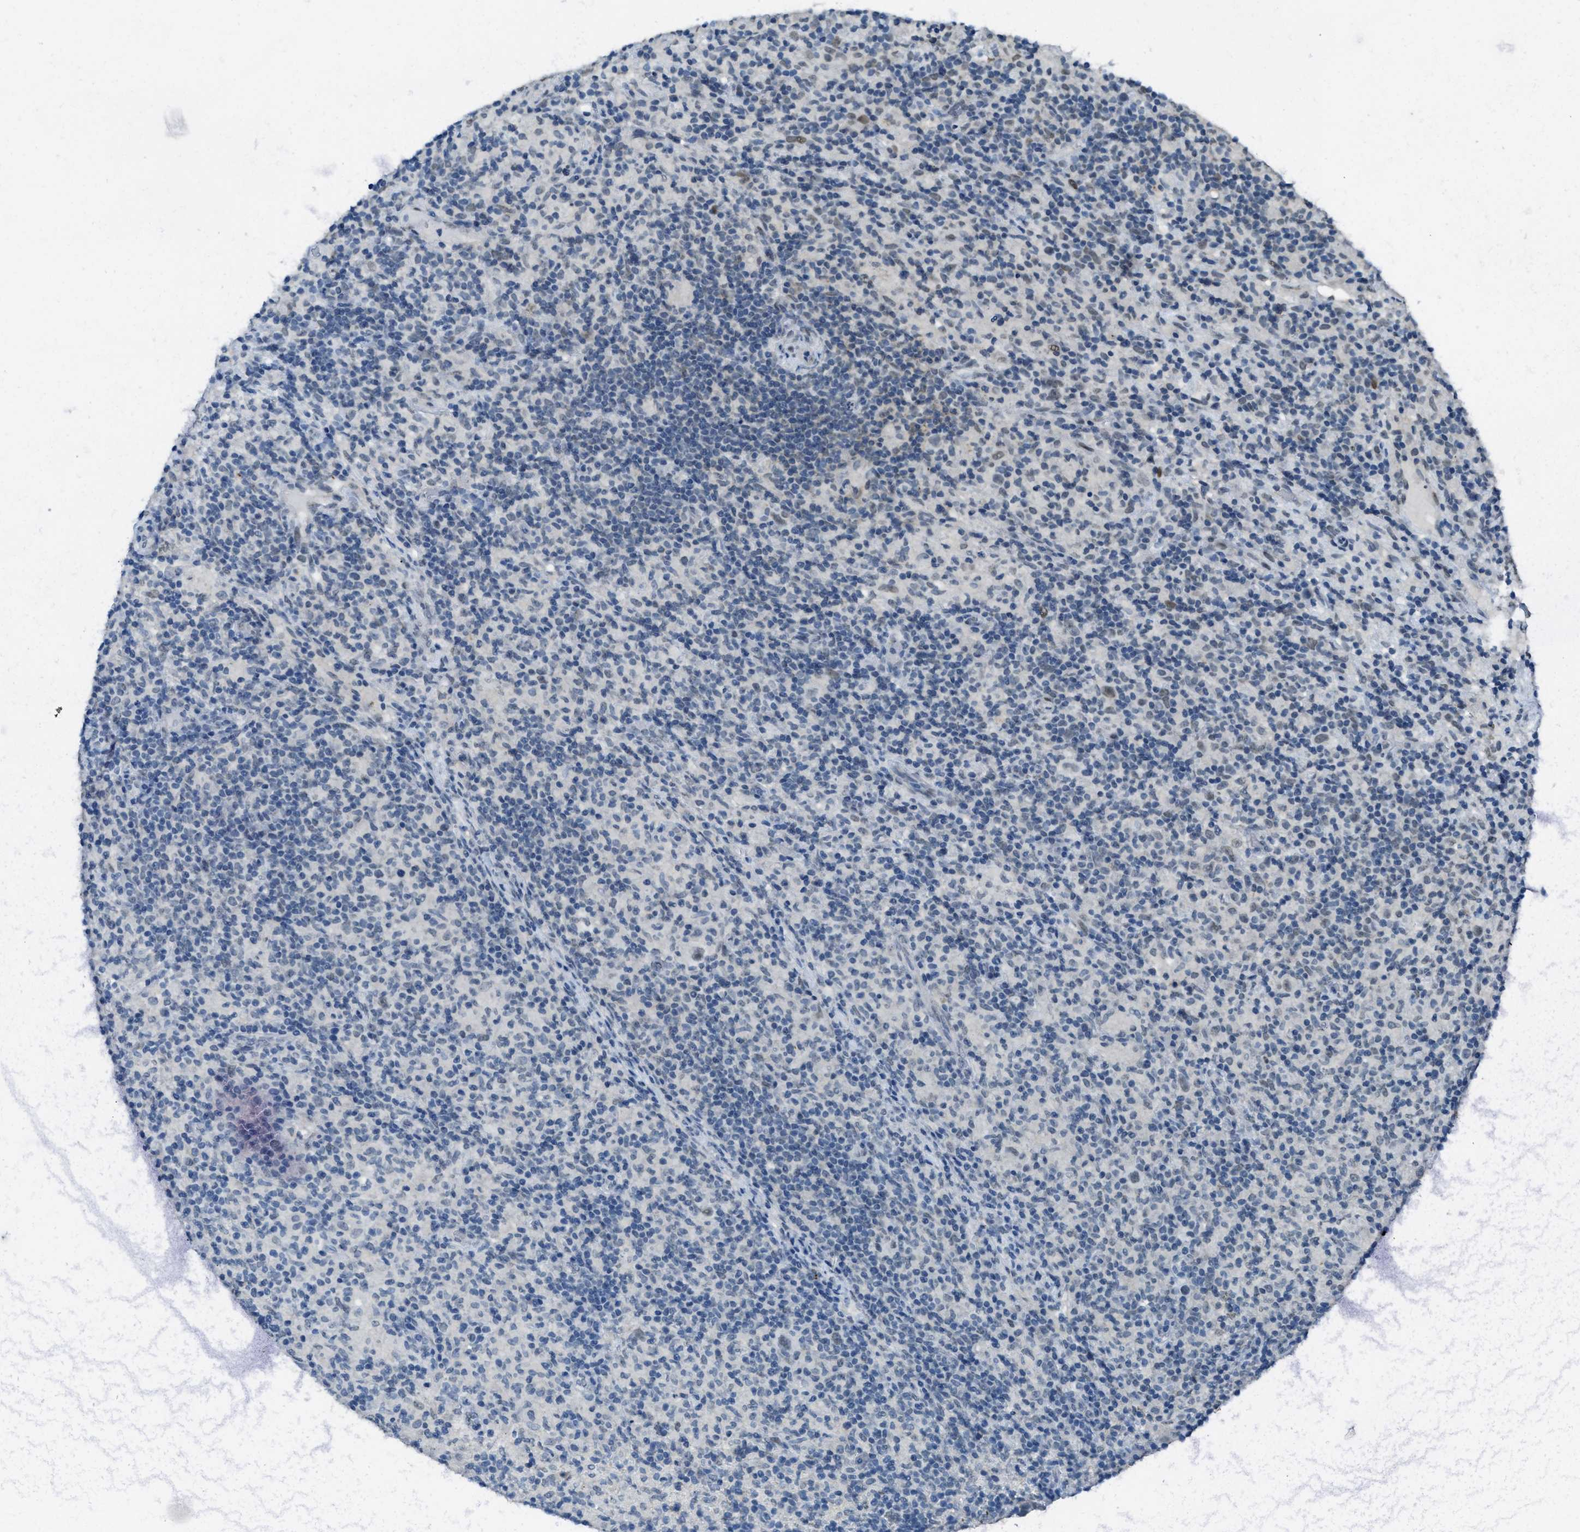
{"staining": {"intensity": "weak", "quantity": "25%-75%", "location": "nuclear"}, "tissue": "lymphoma", "cell_type": "Tumor cells", "image_type": "cancer", "snomed": [{"axis": "morphology", "description": "Hodgkin's disease, NOS"}, {"axis": "topography", "description": "Lymph node"}], "caption": "Approximately 25%-75% of tumor cells in Hodgkin's disease reveal weak nuclear protein expression as visualized by brown immunohistochemical staining.", "gene": "TTC13", "patient": {"sex": "male", "age": 70}}